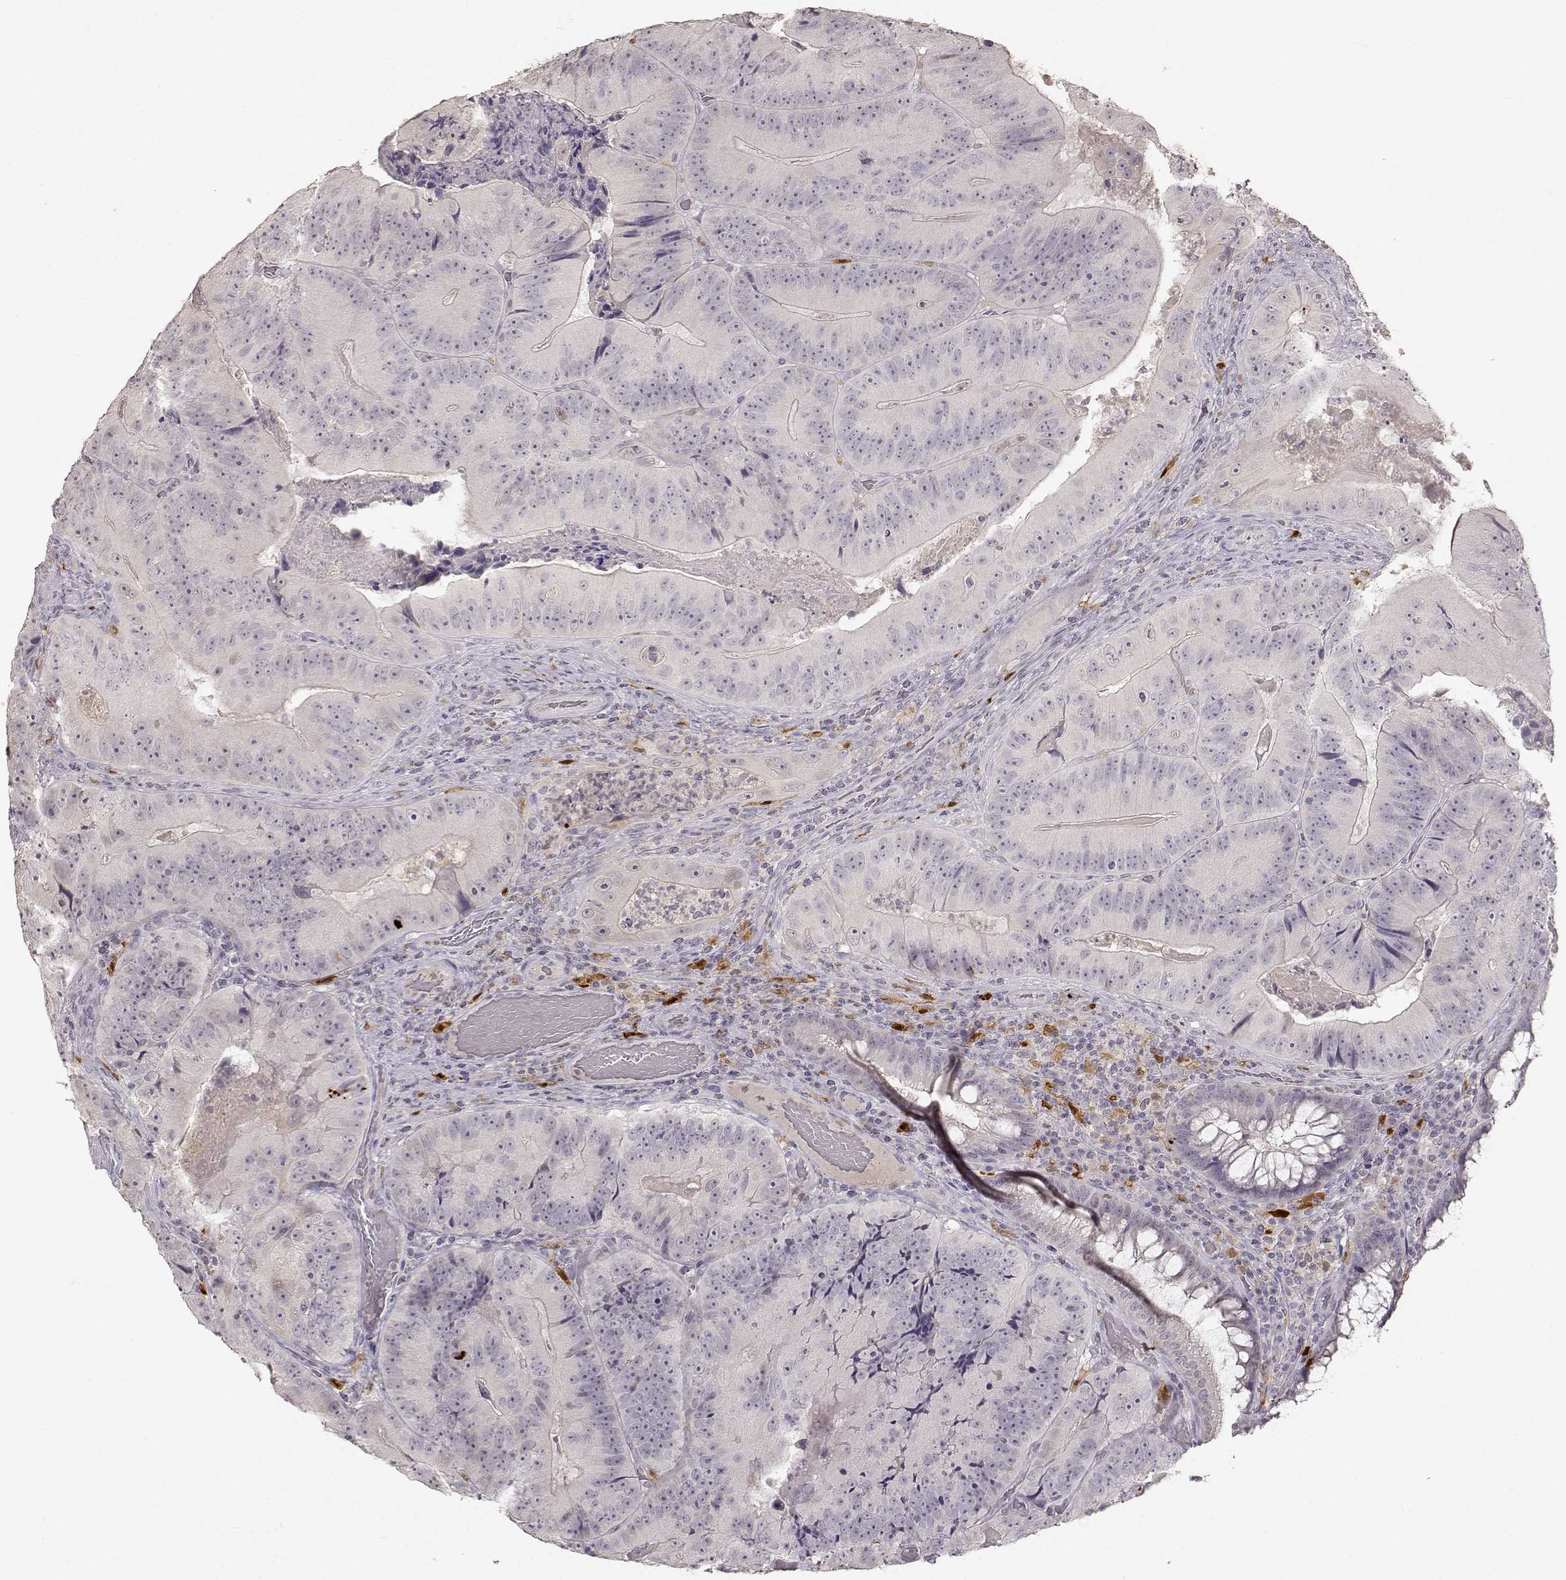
{"staining": {"intensity": "negative", "quantity": "none", "location": "none"}, "tissue": "colorectal cancer", "cell_type": "Tumor cells", "image_type": "cancer", "snomed": [{"axis": "morphology", "description": "Adenocarcinoma, NOS"}, {"axis": "topography", "description": "Colon"}], "caption": "IHC of colorectal cancer displays no positivity in tumor cells.", "gene": "S100B", "patient": {"sex": "female", "age": 86}}